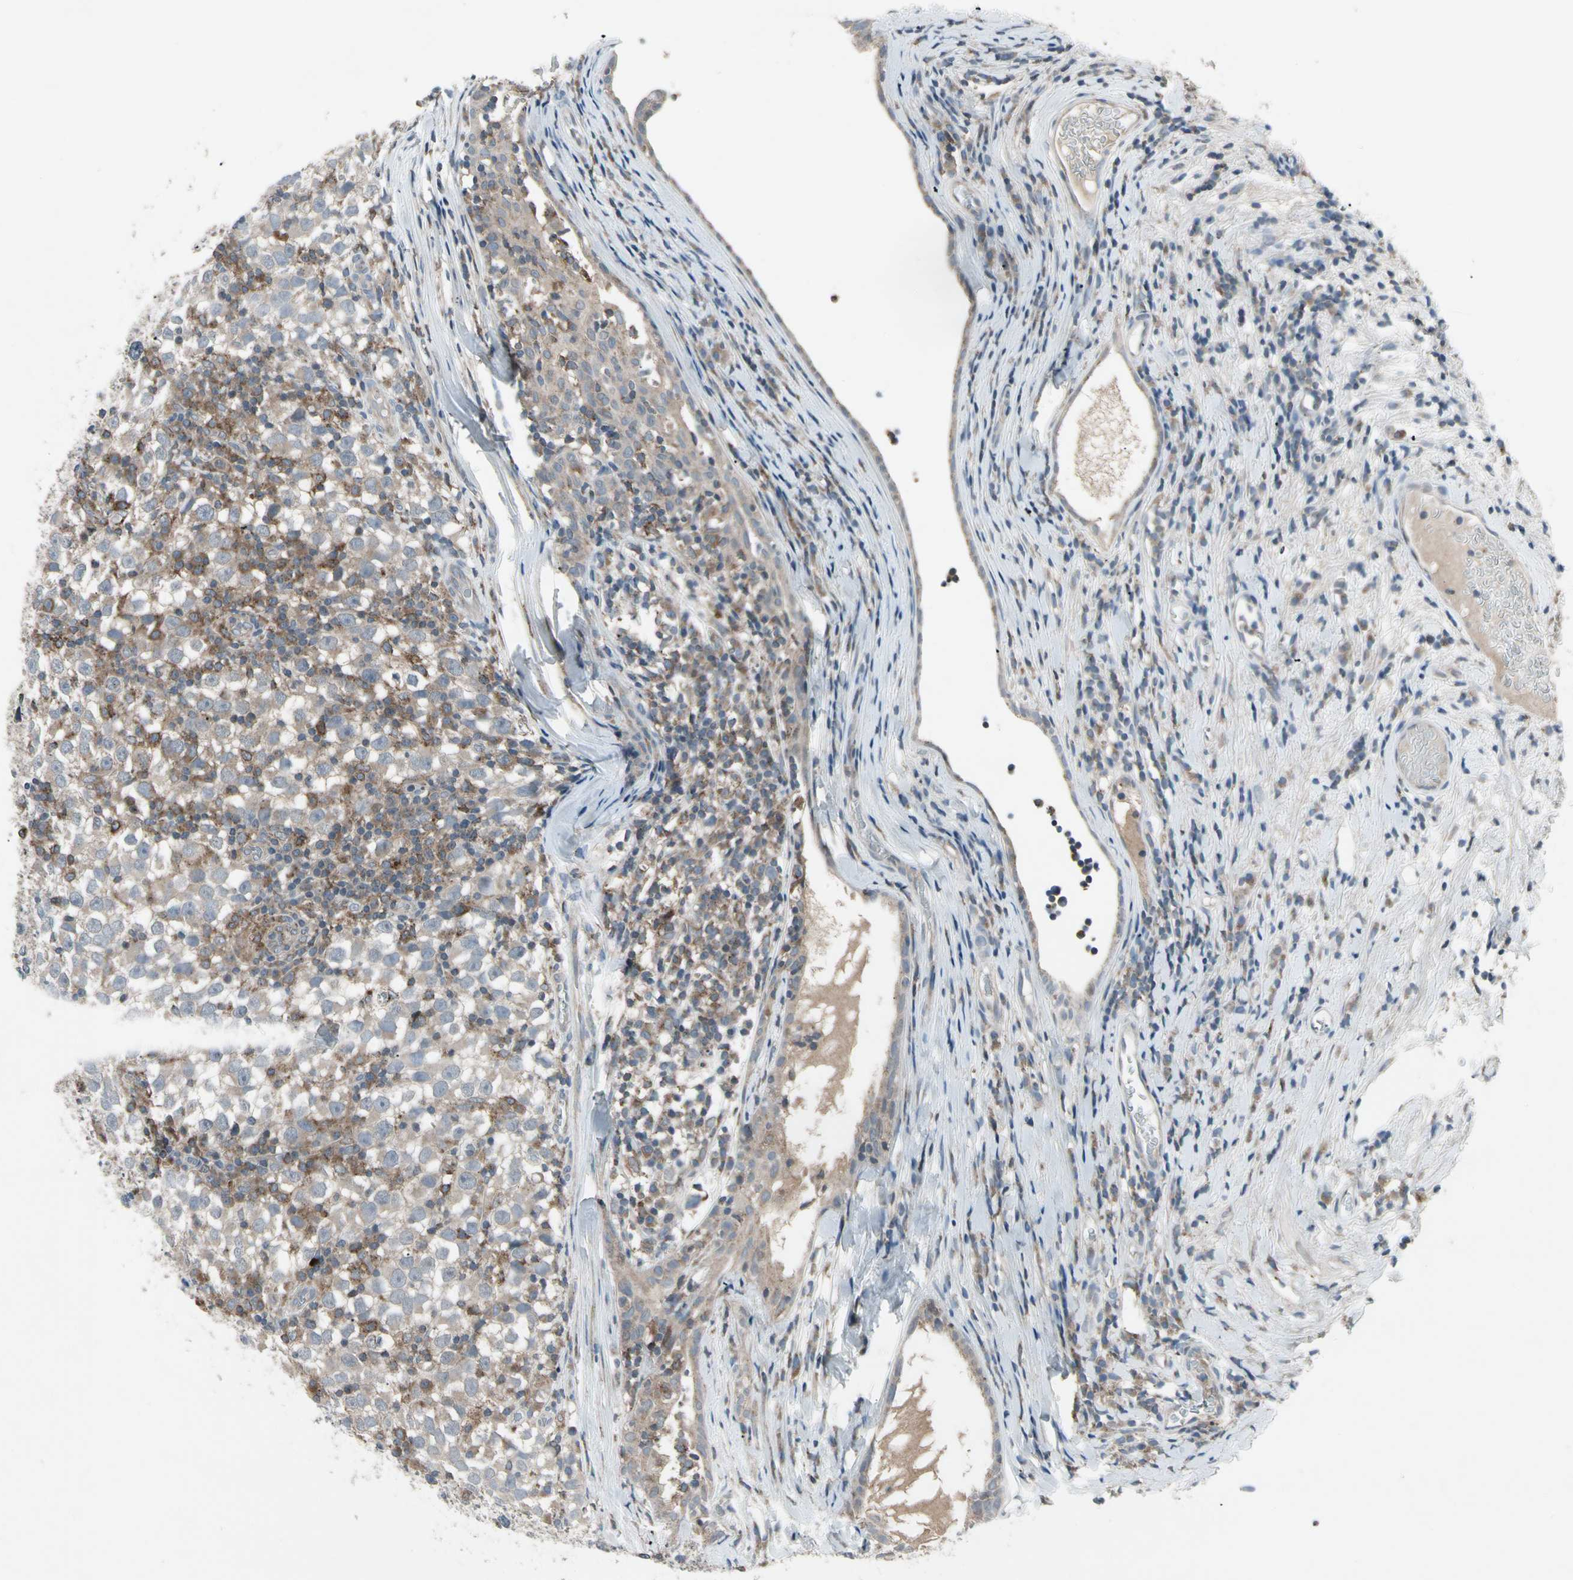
{"staining": {"intensity": "weak", "quantity": "25%-75%", "location": "cytoplasmic/membranous"}, "tissue": "testis cancer", "cell_type": "Tumor cells", "image_type": "cancer", "snomed": [{"axis": "morphology", "description": "Seminoma, NOS"}, {"axis": "topography", "description": "Testis"}], "caption": "The histopathology image exhibits a brown stain indicating the presence of a protein in the cytoplasmic/membranous of tumor cells in testis cancer.", "gene": "NMI", "patient": {"sex": "male", "age": 65}}